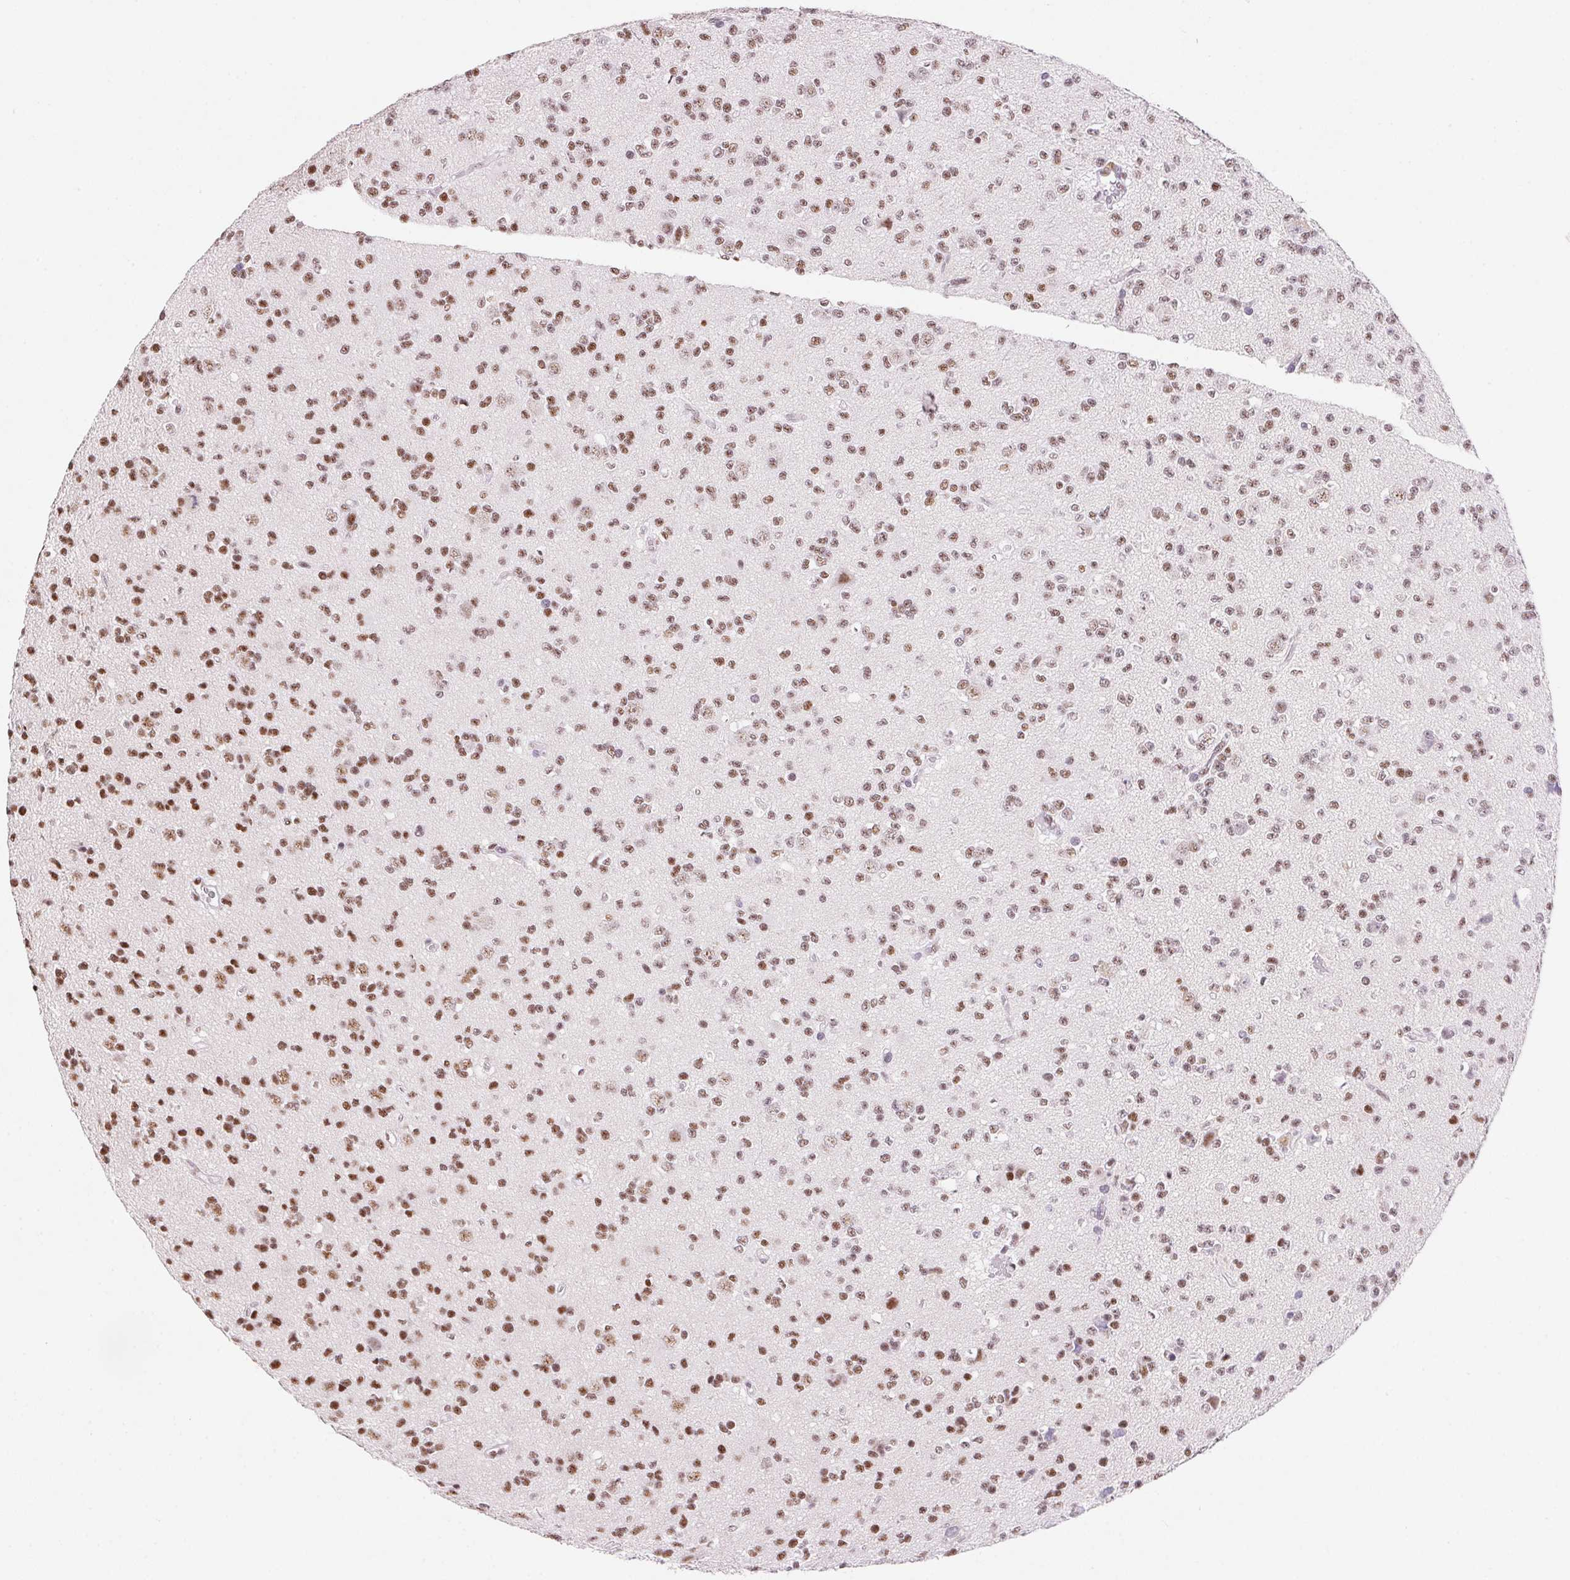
{"staining": {"intensity": "moderate", "quantity": "25%-75%", "location": "nuclear"}, "tissue": "glioma", "cell_type": "Tumor cells", "image_type": "cancer", "snomed": [{"axis": "morphology", "description": "Glioma, malignant, High grade"}, {"axis": "topography", "description": "Brain"}], "caption": "DAB immunohistochemical staining of glioma displays moderate nuclear protein expression in about 25%-75% of tumor cells. The staining was performed using DAB (3,3'-diaminobenzidine), with brown indicating positive protein expression. Nuclei are stained blue with hematoxylin.", "gene": "DPPA5", "patient": {"sex": "male", "age": 36}}